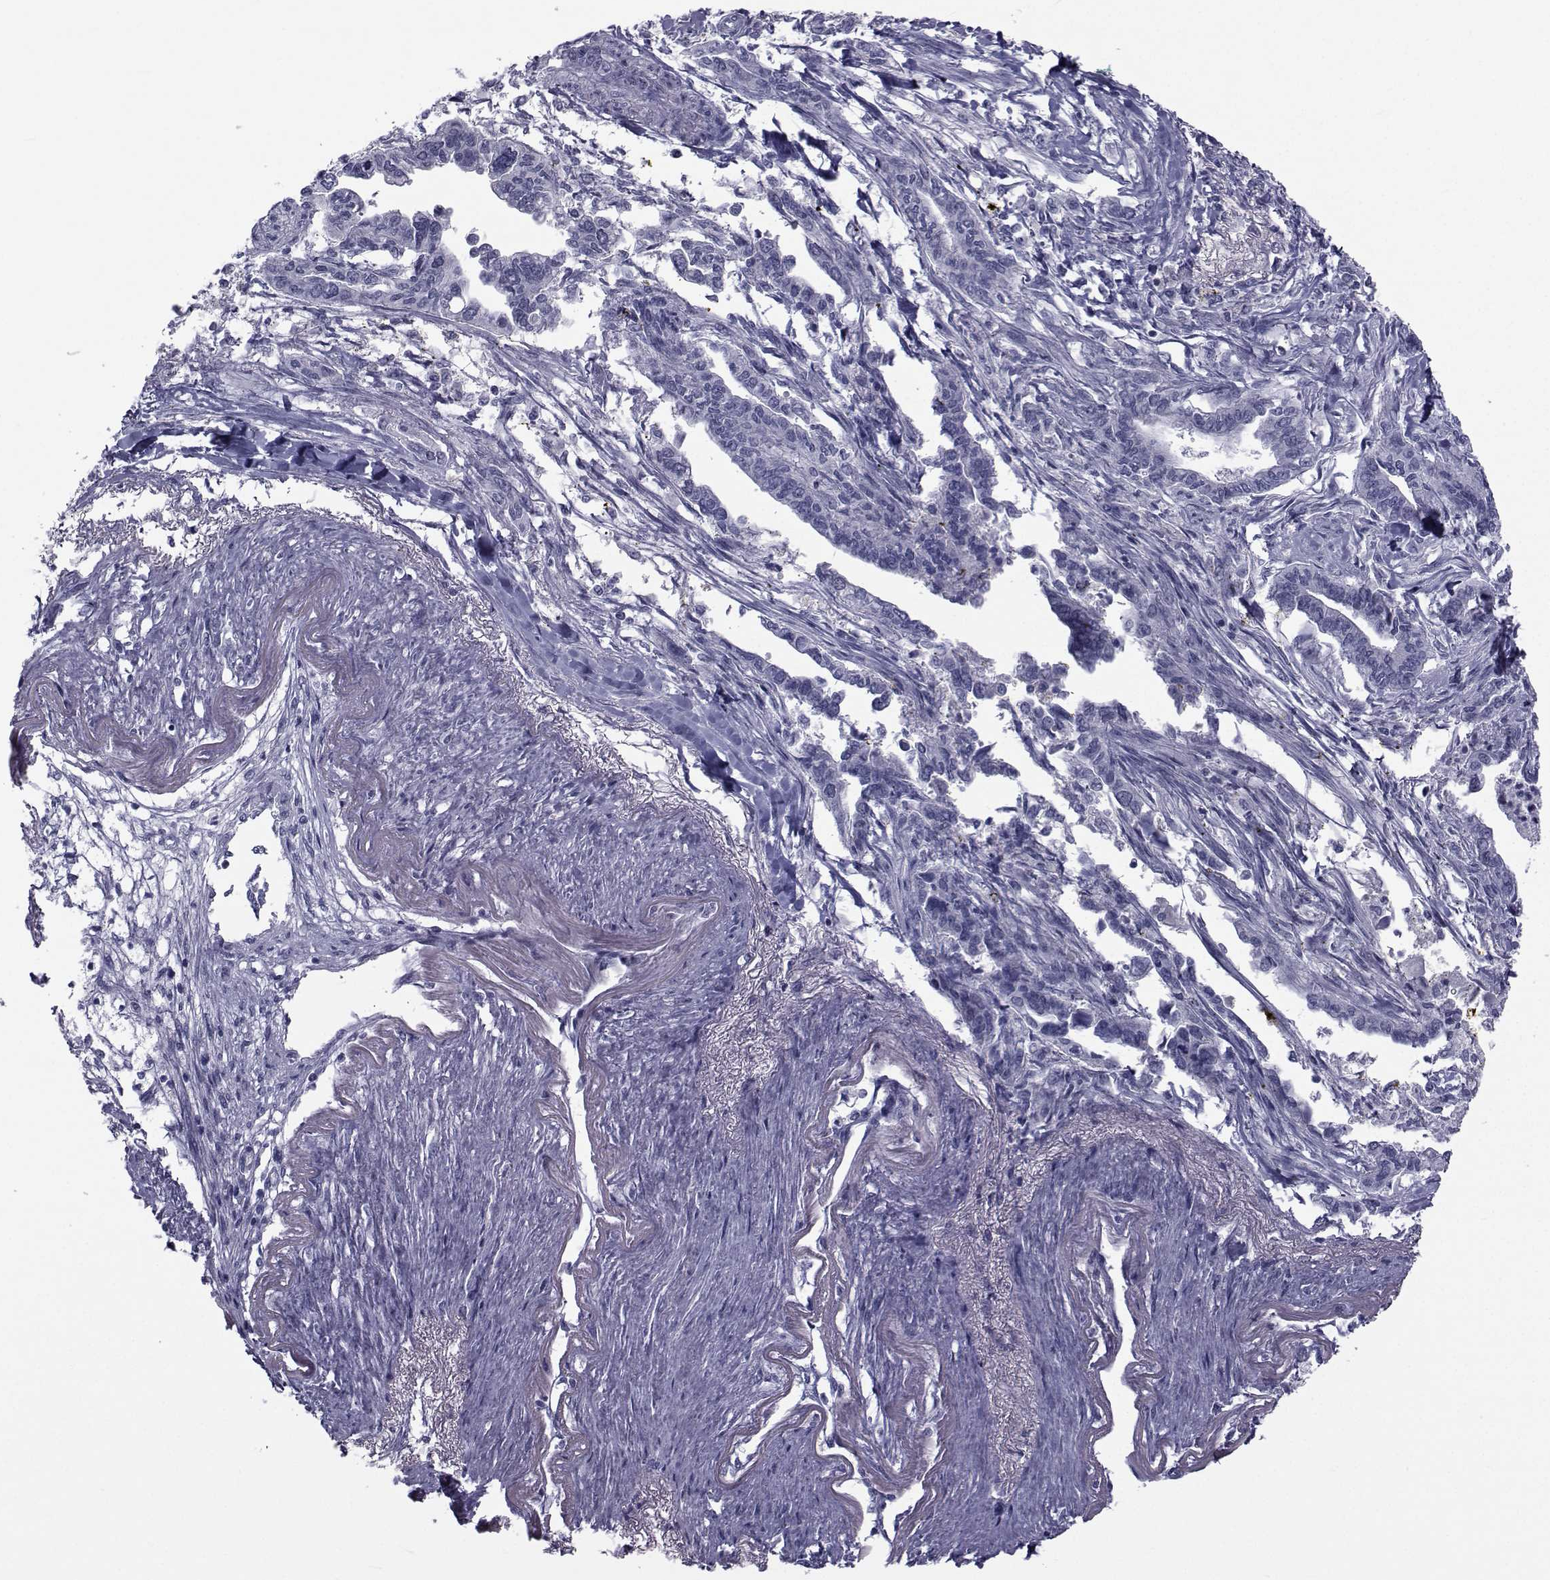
{"staining": {"intensity": "negative", "quantity": "none", "location": "none"}, "tissue": "pancreatic cancer", "cell_type": "Tumor cells", "image_type": "cancer", "snomed": [{"axis": "morphology", "description": "Adenocarcinoma, NOS"}, {"axis": "topography", "description": "Pancreas"}], "caption": "Pancreatic adenocarcinoma stained for a protein using immunohistochemistry exhibits no staining tumor cells.", "gene": "FDXR", "patient": {"sex": "male", "age": 60}}